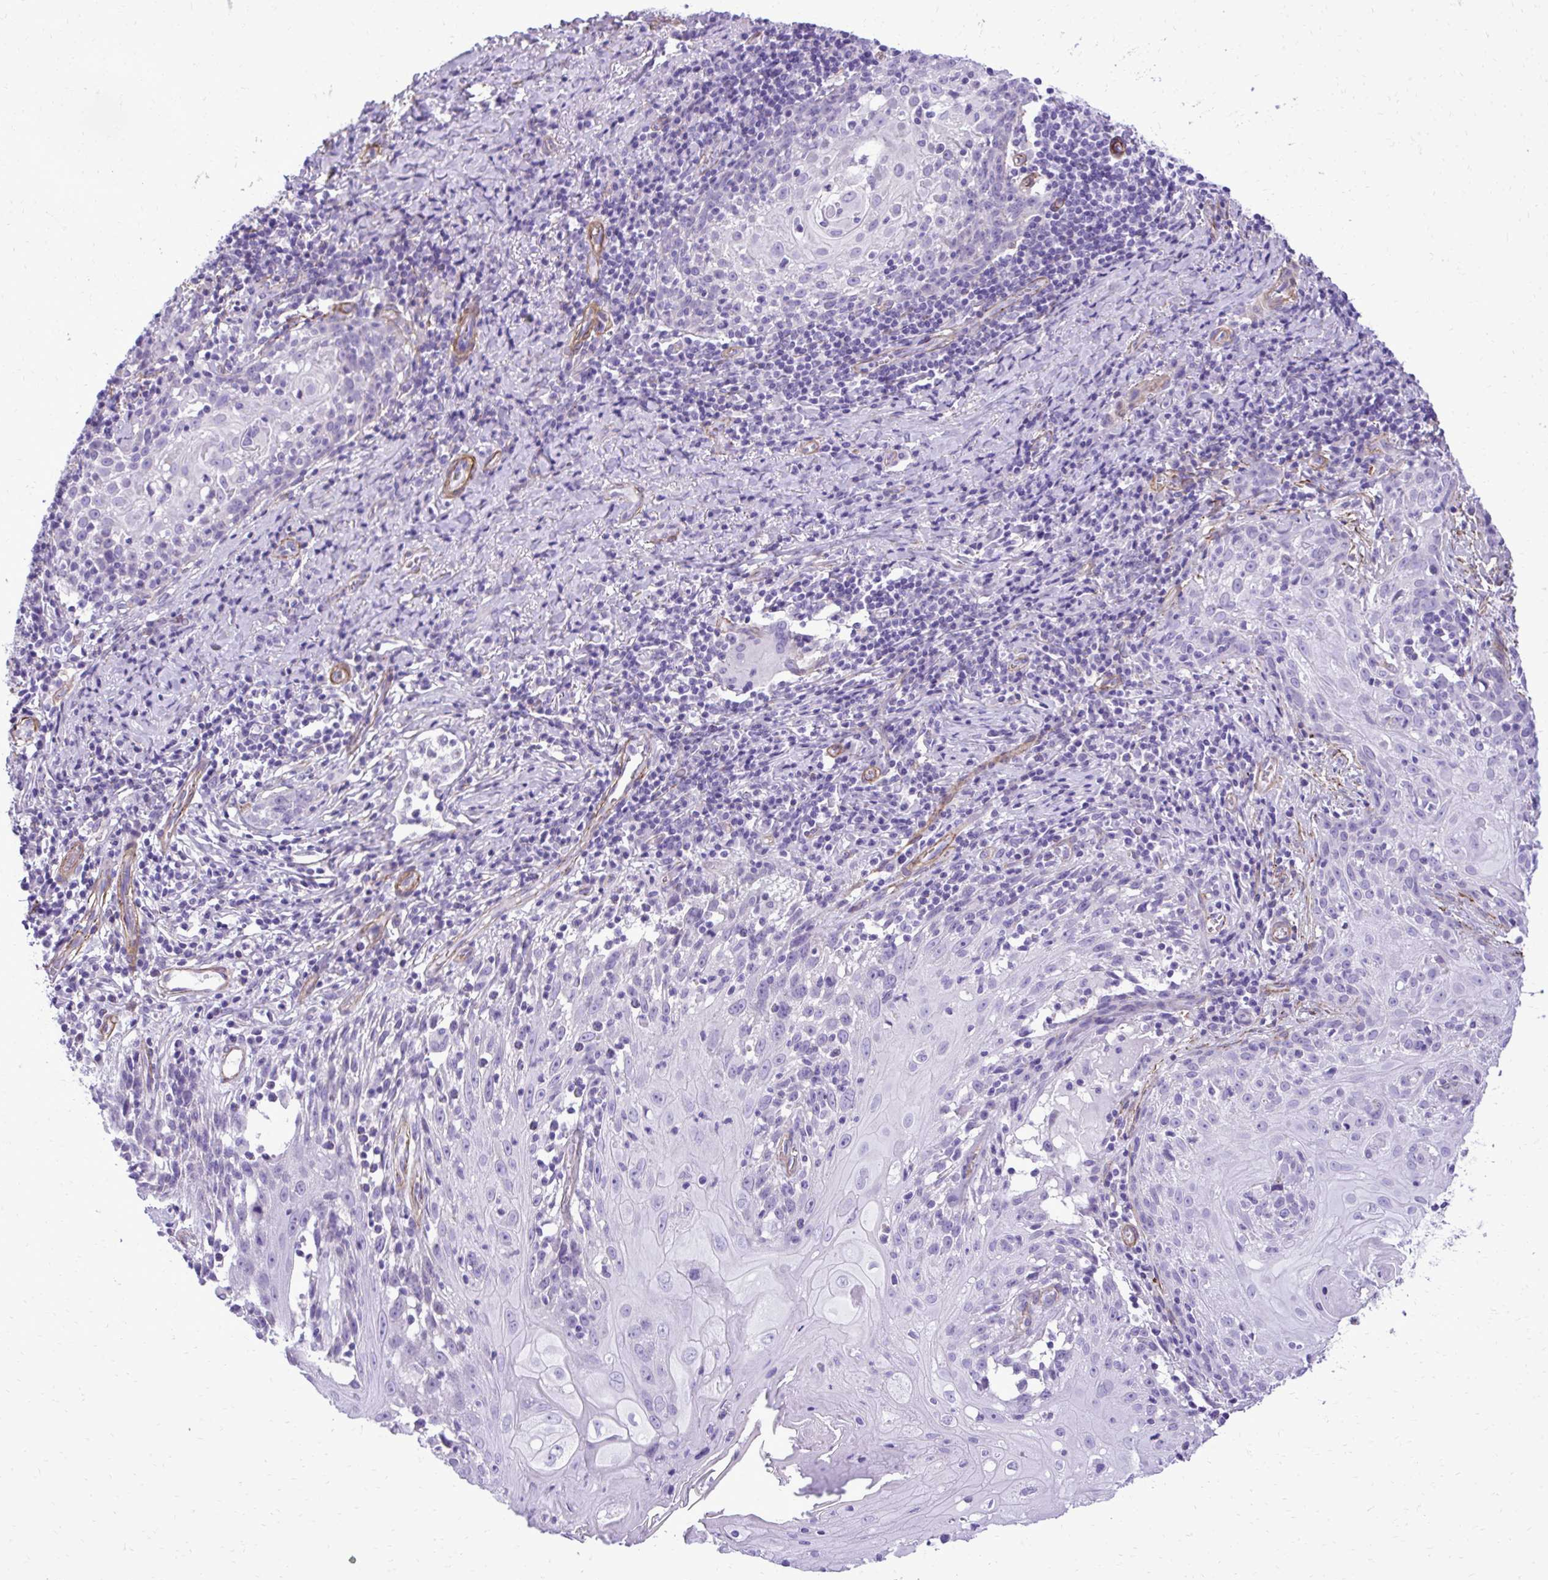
{"staining": {"intensity": "negative", "quantity": "none", "location": "none"}, "tissue": "skin cancer", "cell_type": "Tumor cells", "image_type": "cancer", "snomed": [{"axis": "morphology", "description": "Squamous cell carcinoma, NOS"}, {"axis": "topography", "description": "Skin"}, {"axis": "topography", "description": "Vulva"}], "caption": "Immunohistochemistry of human skin cancer exhibits no expression in tumor cells.", "gene": "PITPNM3", "patient": {"sex": "female", "age": 76}}